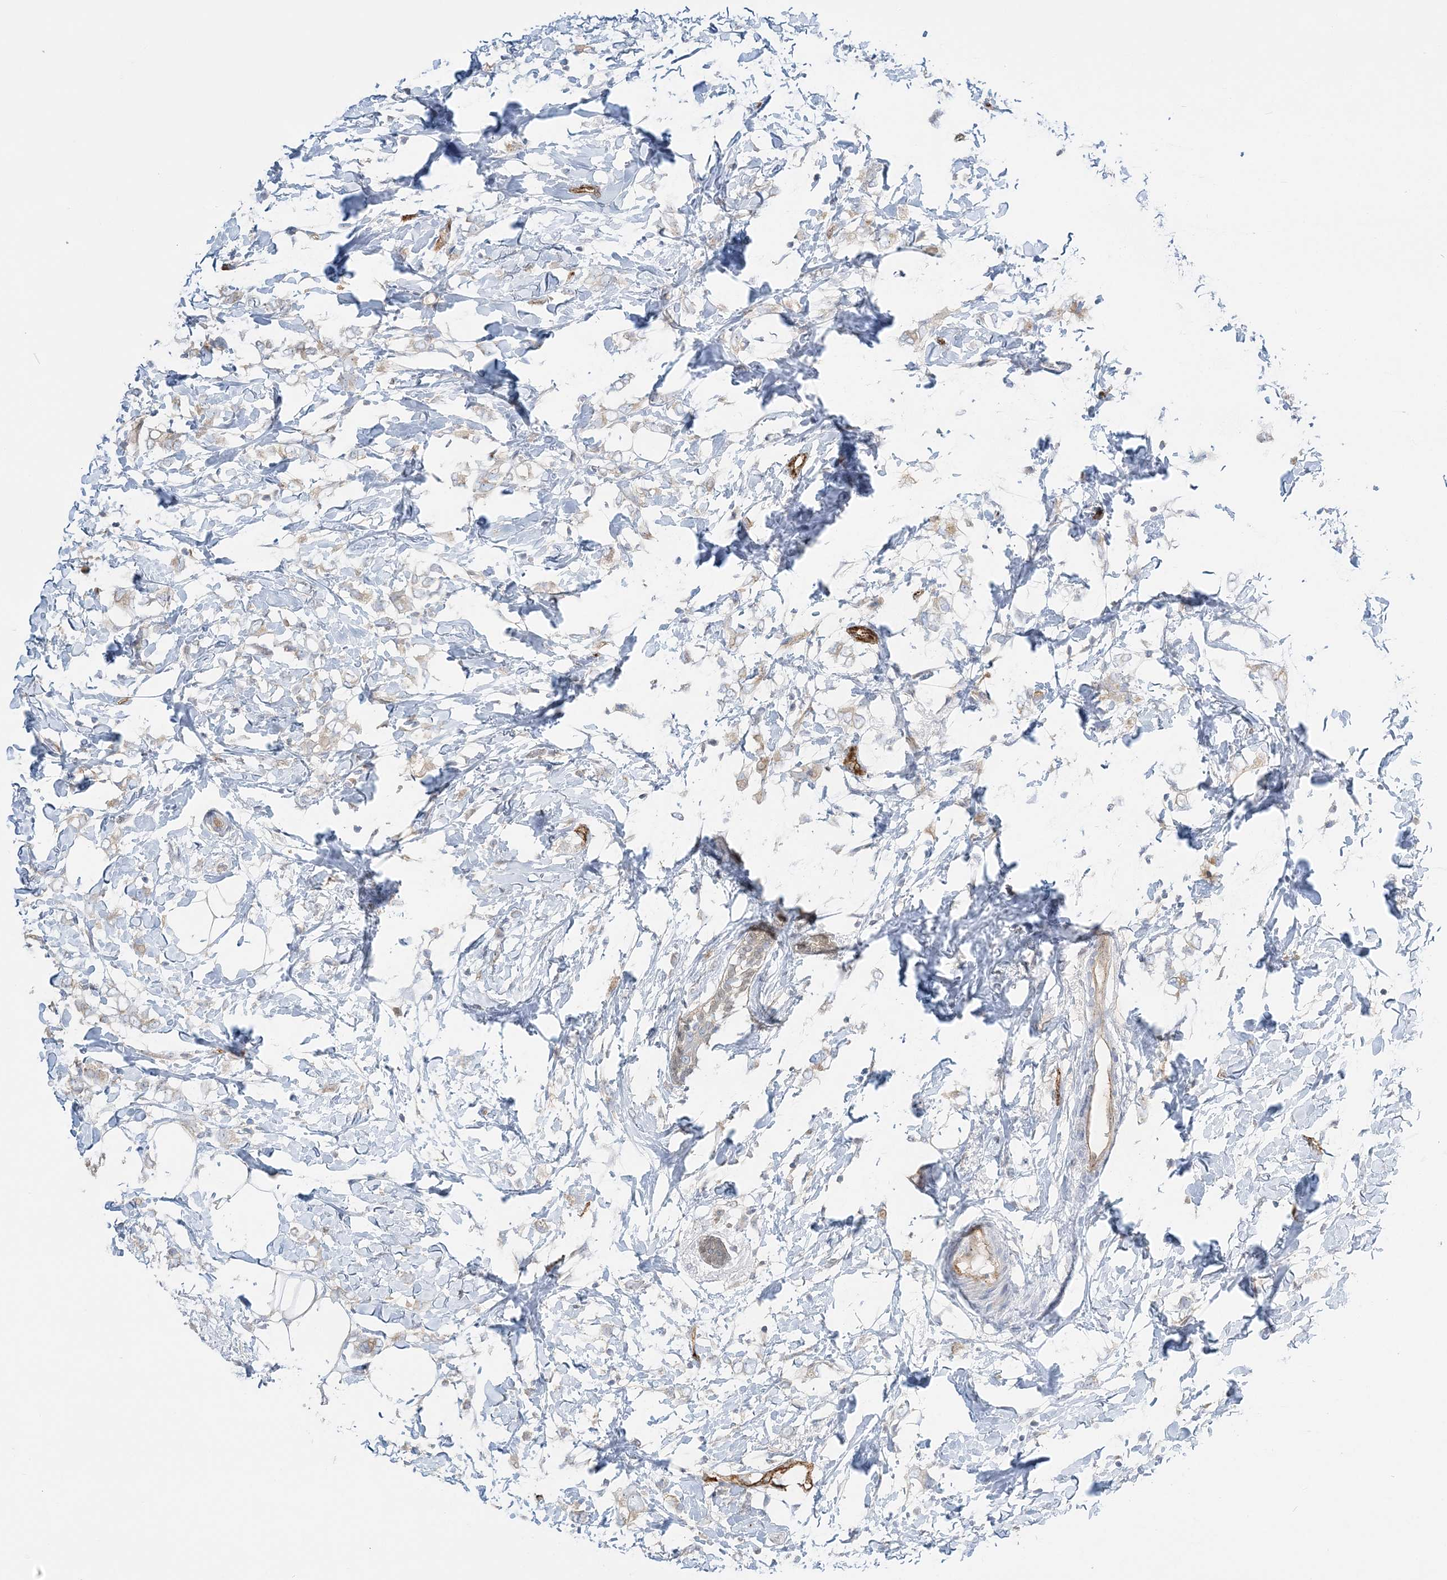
{"staining": {"intensity": "weak", "quantity": "<25%", "location": "cytoplasmic/membranous"}, "tissue": "breast cancer", "cell_type": "Tumor cells", "image_type": "cancer", "snomed": [{"axis": "morphology", "description": "Normal tissue, NOS"}, {"axis": "morphology", "description": "Lobular carcinoma"}, {"axis": "topography", "description": "Breast"}], "caption": "Micrograph shows no protein positivity in tumor cells of breast cancer (lobular carcinoma) tissue.", "gene": "INPP1", "patient": {"sex": "female", "age": 47}}